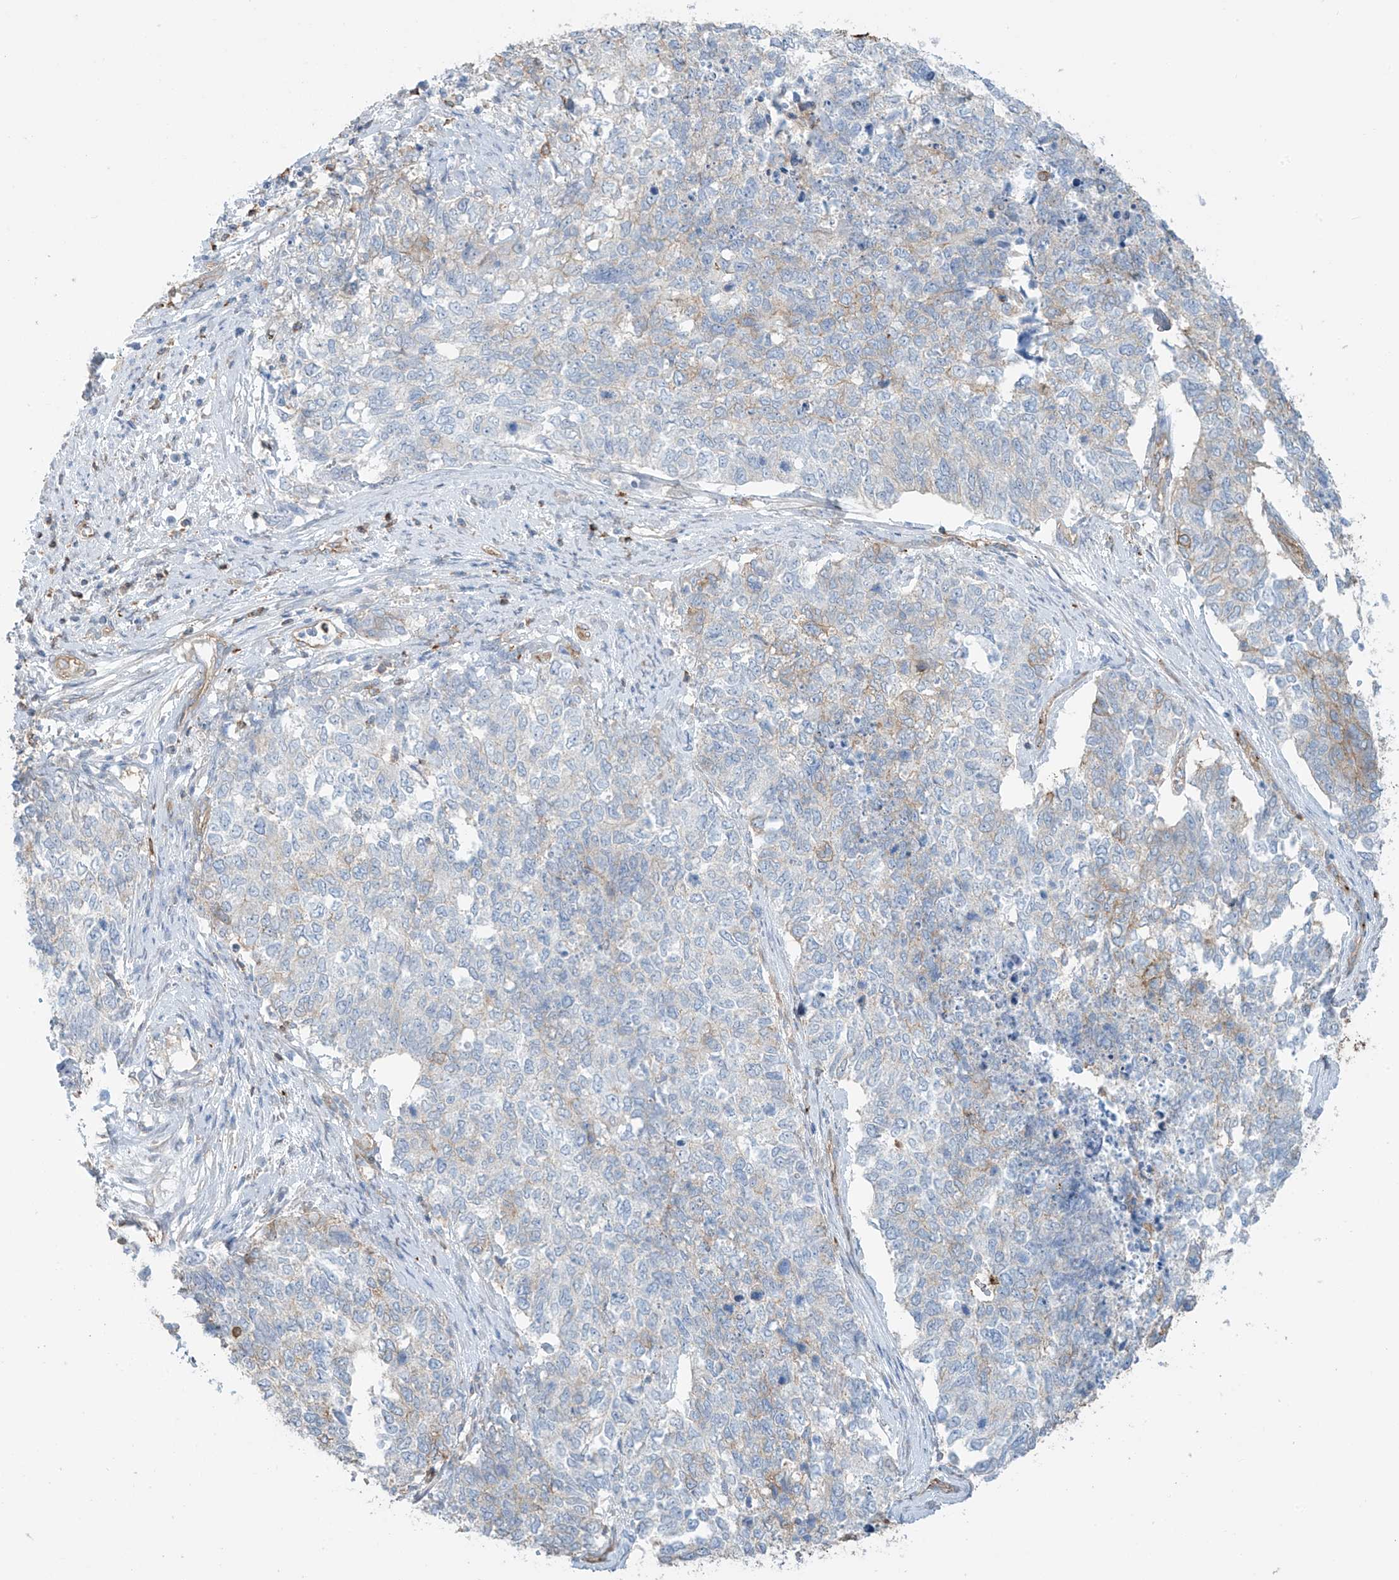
{"staining": {"intensity": "weak", "quantity": "<25%", "location": "cytoplasmic/membranous"}, "tissue": "cervical cancer", "cell_type": "Tumor cells", "image_type": "cancer", "snomed": [{"axis": "morphology", "description": "Squamous cell carcinoma, NOS"}, {"axis": "topography", "description": "Cervix"}], "caption": "The micrograph exhibits no staining of tumor cells in cervical cancer.", "gene": "ZNF846", "patient": {"sex": "female", "age": 63}}